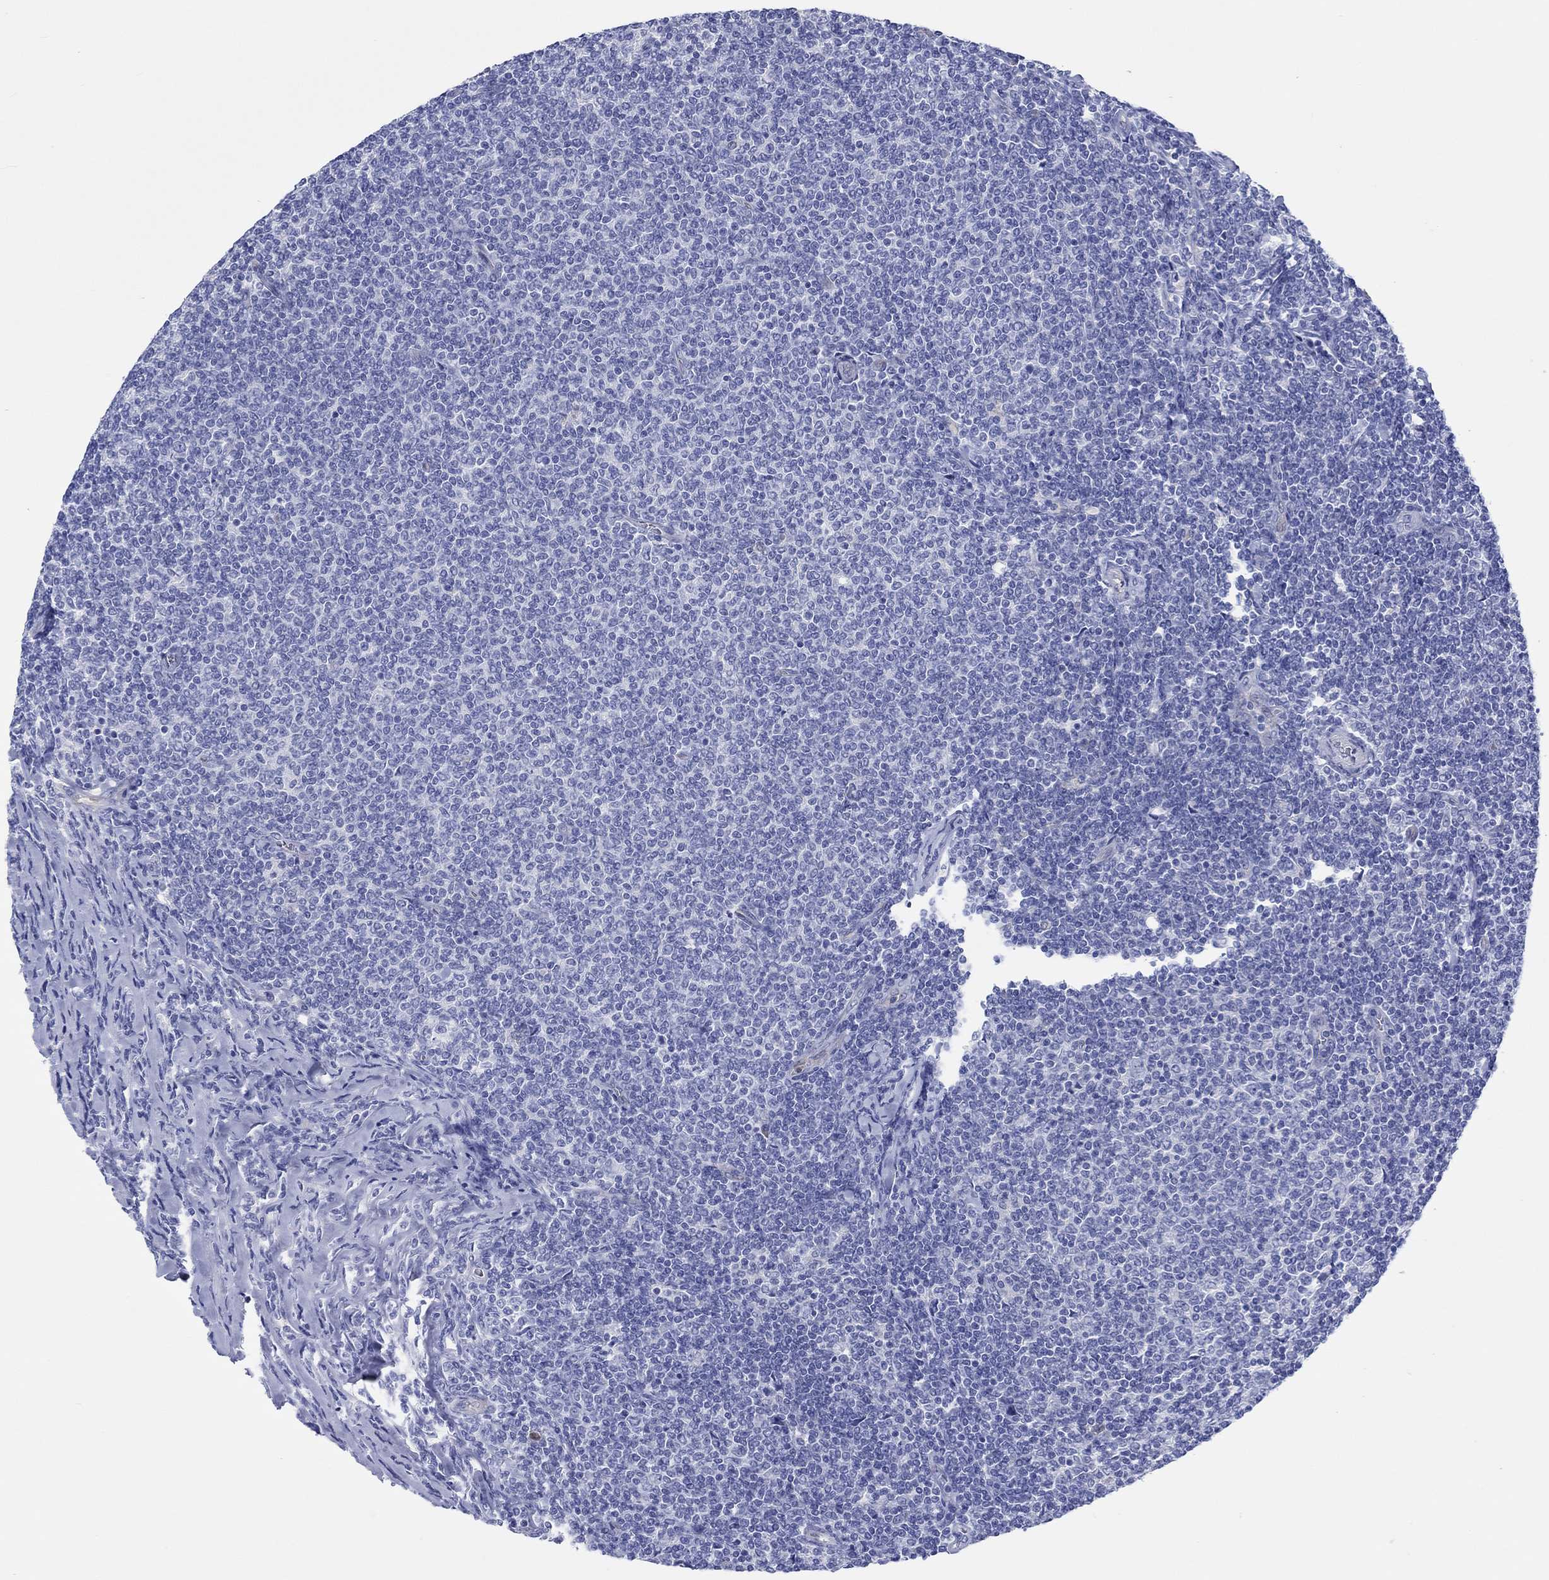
{"staining": {"intensity": "negative", "quantity": "none", "location": "none"}, "tissue": "lymphoma", "cell_type": "Tumor cells", "image_type": "cancer", "snomed": [{"axis": "morphology", "description": "Malignant lymphoma, non-Hodgkin's type, Low grade"}, {"axis": "topography", "description": "Lymph node"}], "caption": "The immunohistochemistry (IHC) micrograph has no significant positivity in tumor cells of lymphoma tissue.", "gene": "CDY2B", "patient": {"sex": "male", "age": 52}}